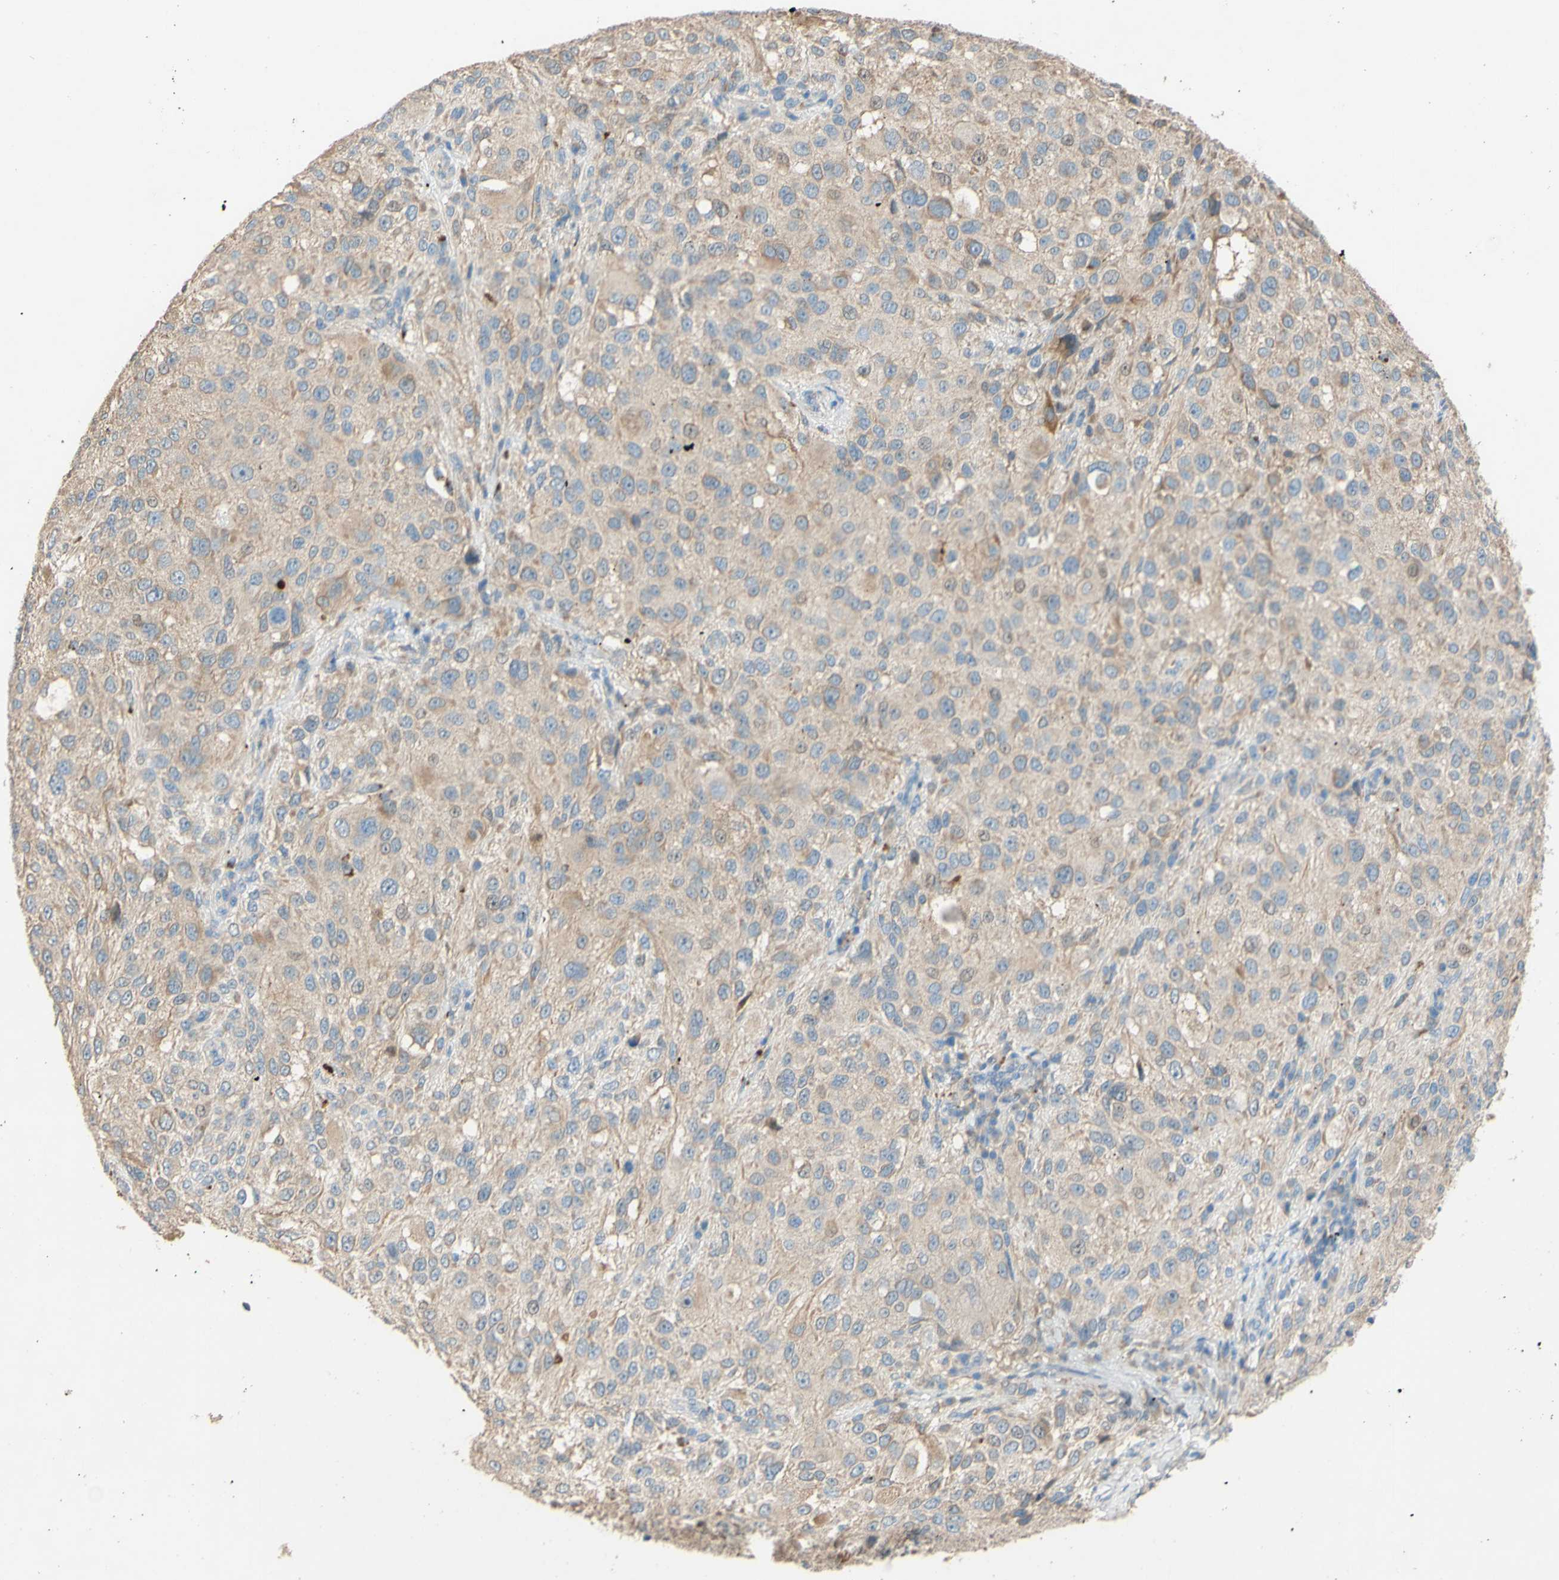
{"staining": {"intensity": "moderate", "quantity": "25%-75%", "location": "cytoplasmic/membranous"}, "tissue": "melanoma", "cell_type": "Tumor cells", "image_type": "cancer", "snomed": [{"axis": "morphology", "description": "Necrosis, NOS"}, {"axis": "morphology", "description": "Malignant melanoma, NOS"}, {"axis": "topography", "description": "Skin"}], "caption": "Immunohistochemistry (IHC) micrograph of neoplastic tissue: human melanoma stained using immunohistochemistry (IHC) shows medium levels of moderate protein expression localized specifically in the cytoplasmic/membranous of tumor cells, appearing as a cytoplasmic/membranous brown color.", "gene": "DKK3", "patient": {"sex": "female", "age": 87}}